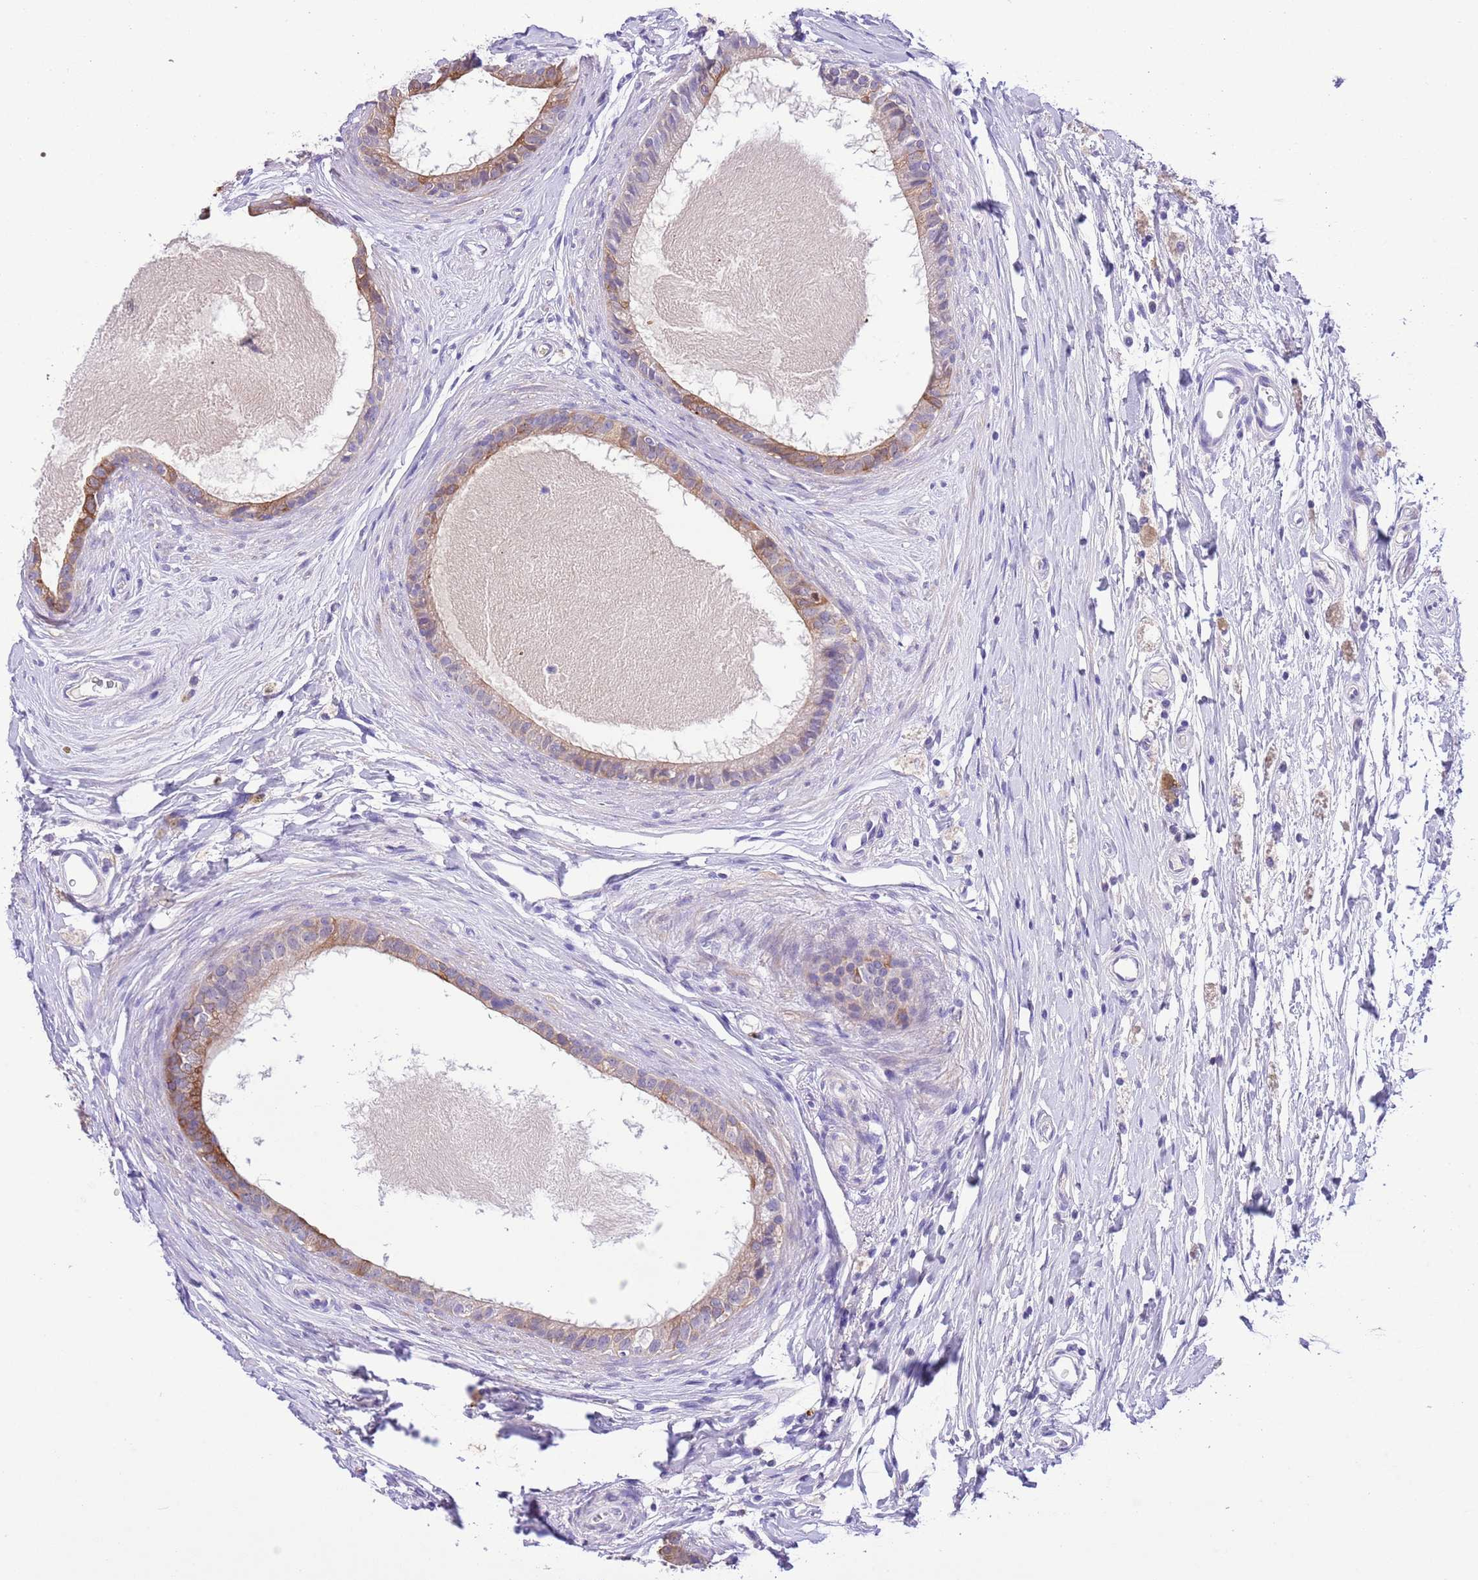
{"staining": {"intensity": "weak", "quantity": "25%-75%", "location": "cytoplasmic/membranous"}, "tissue": "epididymis", "cell_type": "Glandular cells", "image_type": "normal", "snomed": [{"axis": "morphology", "description": "Normal tissue, NOS"}, {"axis": "topography", "description": "Epididymis"}], "caption": "Unremarkable epididymis shows weak cytoplasmic/membranous expression in approximately 25%-75% of glandular cells Using DAB (brown) and hematoxylin (blue) stains, captured at high magnification using brightfield microscopy..", "gene": "PRR32", "patient": {"sex": "male", "age": 80}}